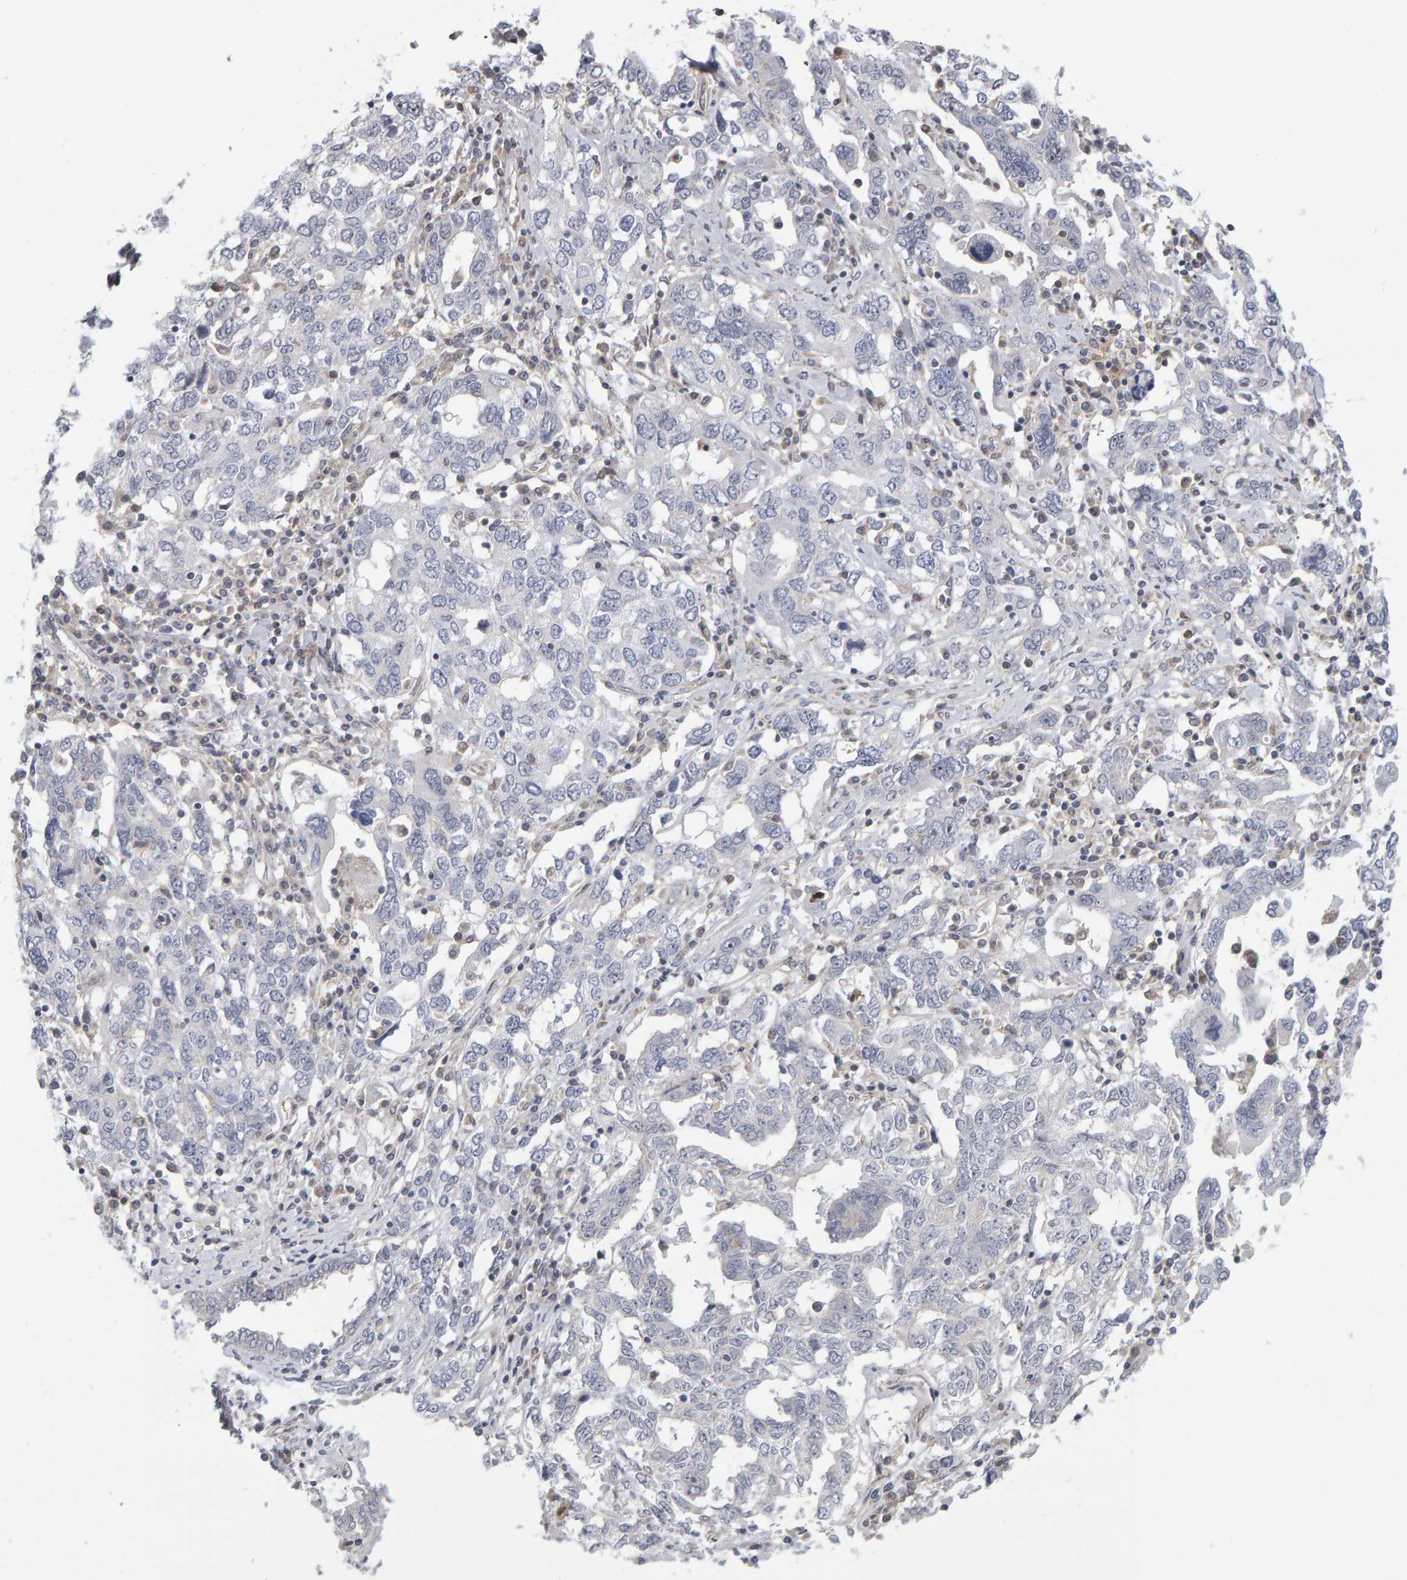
{"staining": {"intensity": "negative", "quantity": "none", "location": "none"}, "tissue": "ovarian cancer", "cell_type": "Tumor cells", "image_type": "cancer", "snomed": [{"axis": "morphology", "description": "Carcinoma, endometroid"}, {"axis": "topography", "description": "Ovary"}], "caption": "Protein analysis of ovarian endometroid carcinoma exhibits no significant expression in tumor cells.", "gene": "MSRA", "patient": {"sex": "female", "age": 62}}